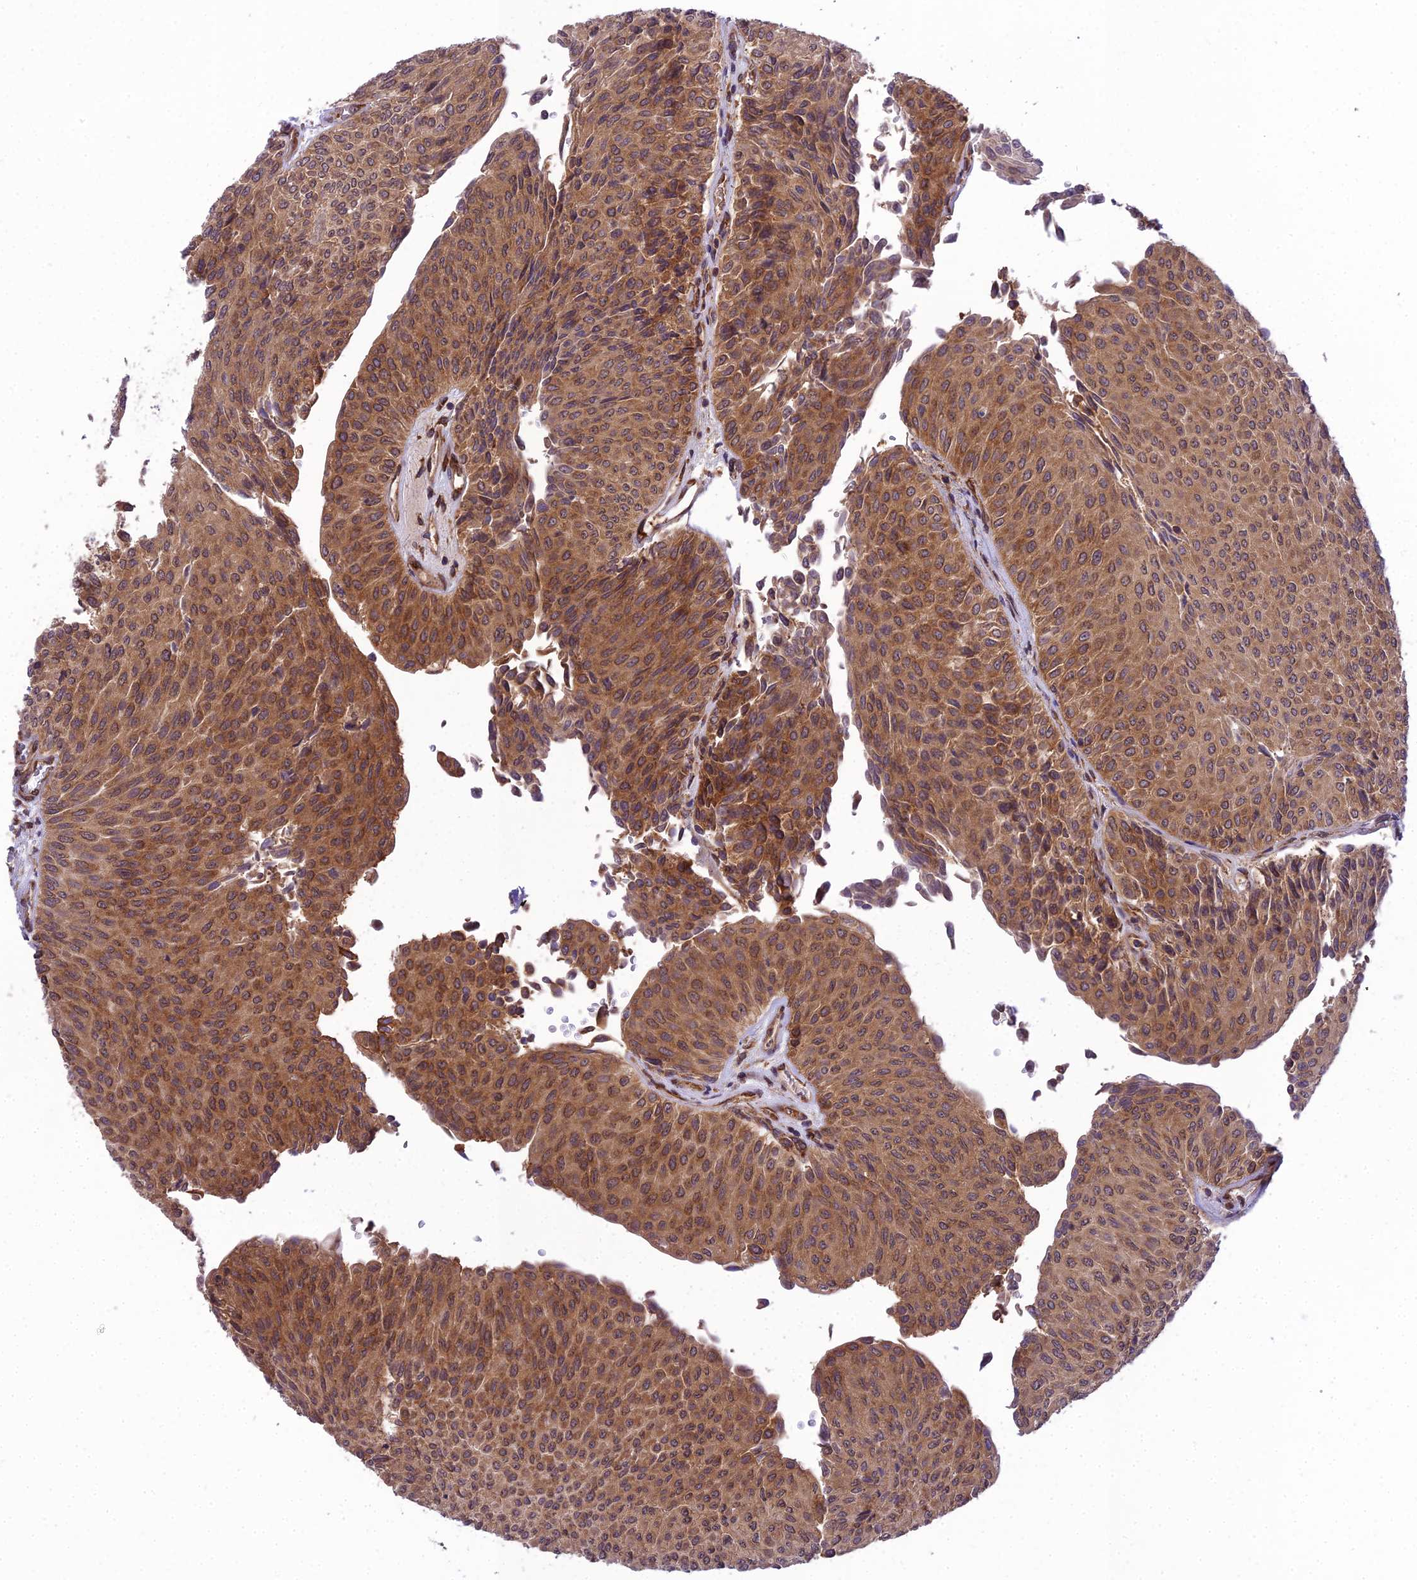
{"staining": {"intensity": "moderate", "quantity": ">75%", "location": "cytoplasmic/membranous"}, "tissue": "urothelial cancer", "cell_type": "Tumor cells", "image_type": "cancer", "snomed": [{"axis": "morphology", "description": "Urothelial carcinoma, Low grade"}, {"axis": "topography", "description": "Urinary bladder"}], "caption": "Low-grade urothelial carcinoma stained with a protein marker exhibits moderate staining in tumor cells.", "gene": "DHCR7", "patient": {"sex": "male", "age": 78}}